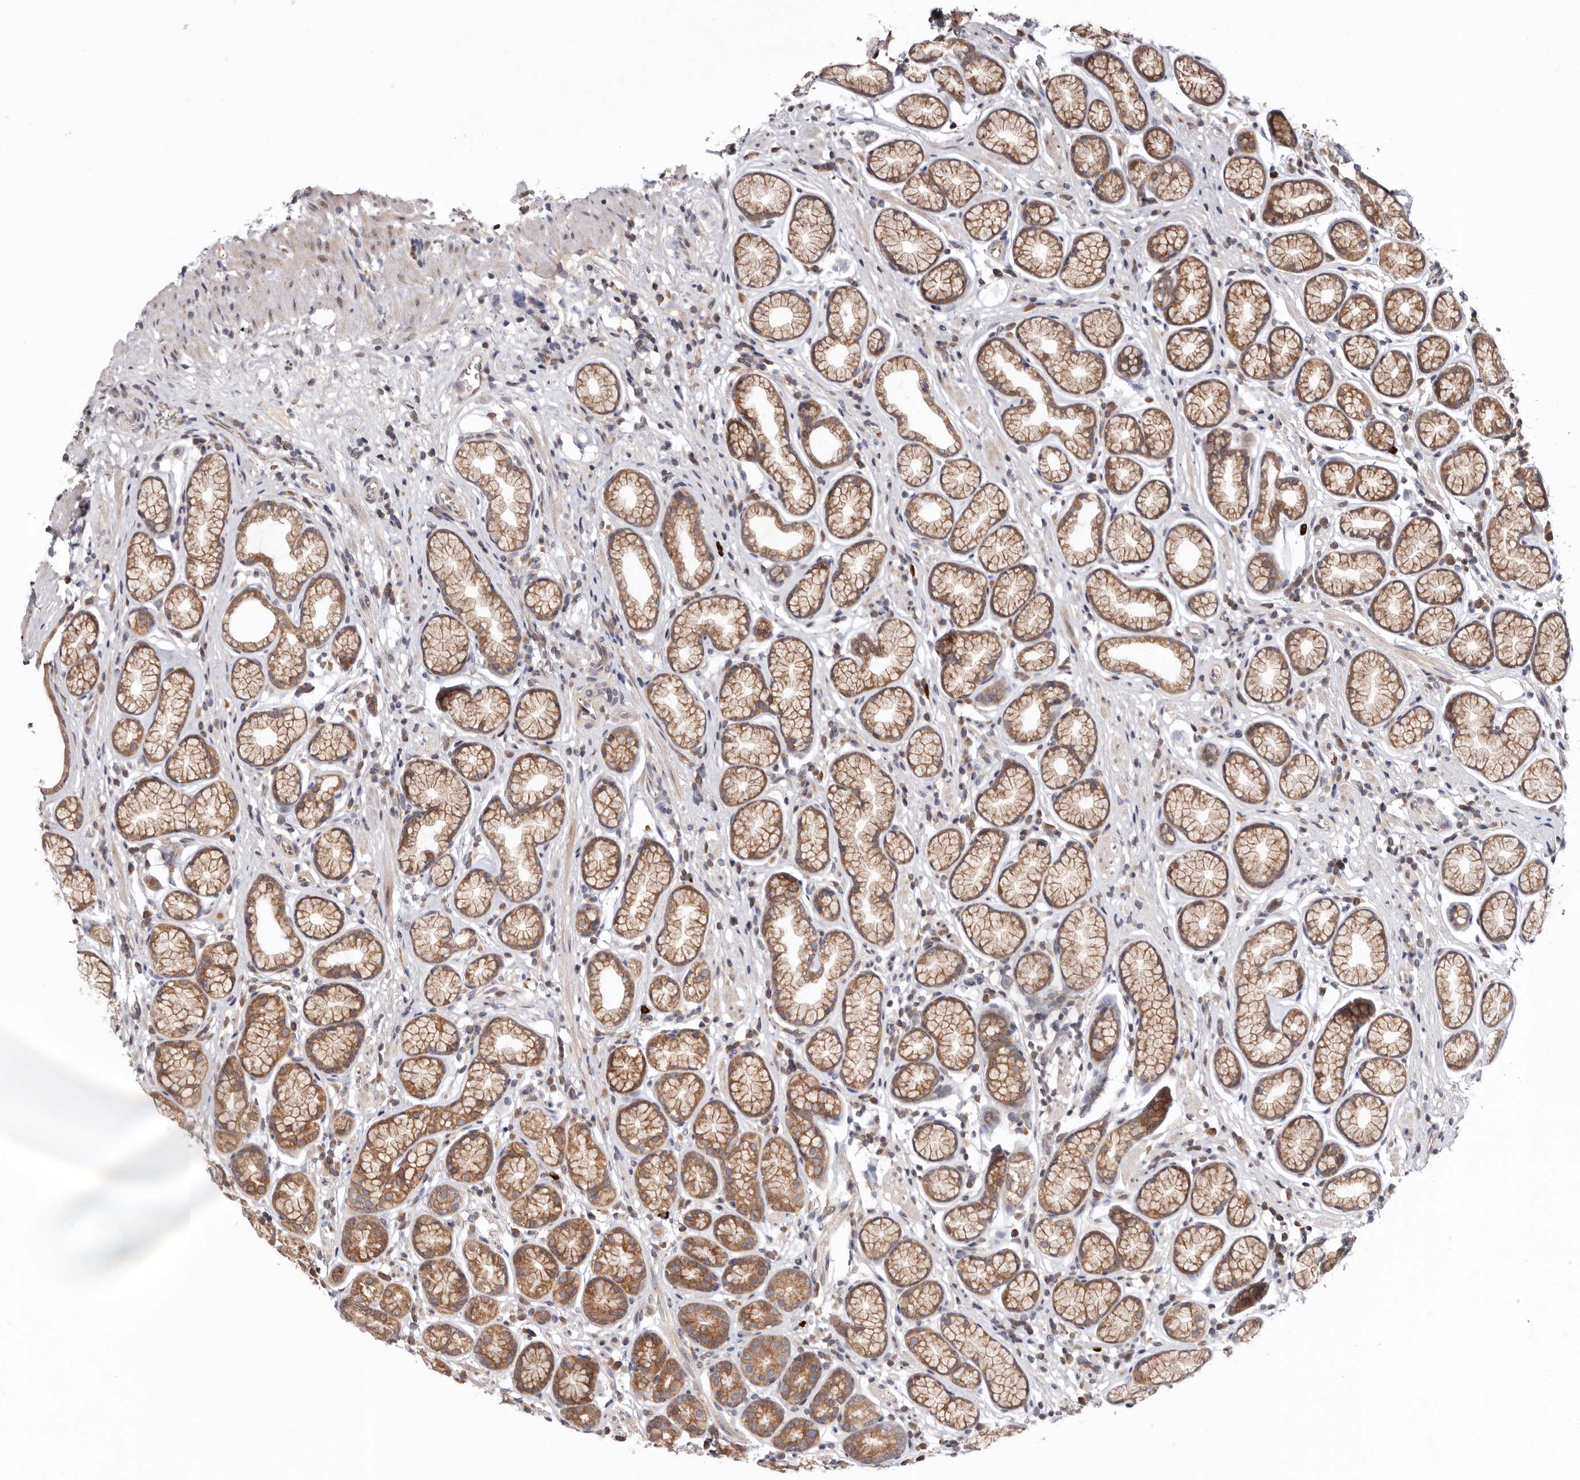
{"staining": {"intensity": "moderate", "quantity": ">75%", "location": "cytoplasmic/membranous"}, "tissue": "stomach", "cell_type": "Glandular cells", "image_type": "normal", "snomed": [{"axis": "morphology", "description": "Normal tissue, NOS"}, {"axis": "topography", "description": "Stomach"}], "caption": "The micrograph exhibits a brown stain indicating the presence of a protein in the cytoplasmic/membranous of glandular cells in stomach.", "gene": "TMUB1", "patient": {"sex": "male", "age": 42}}